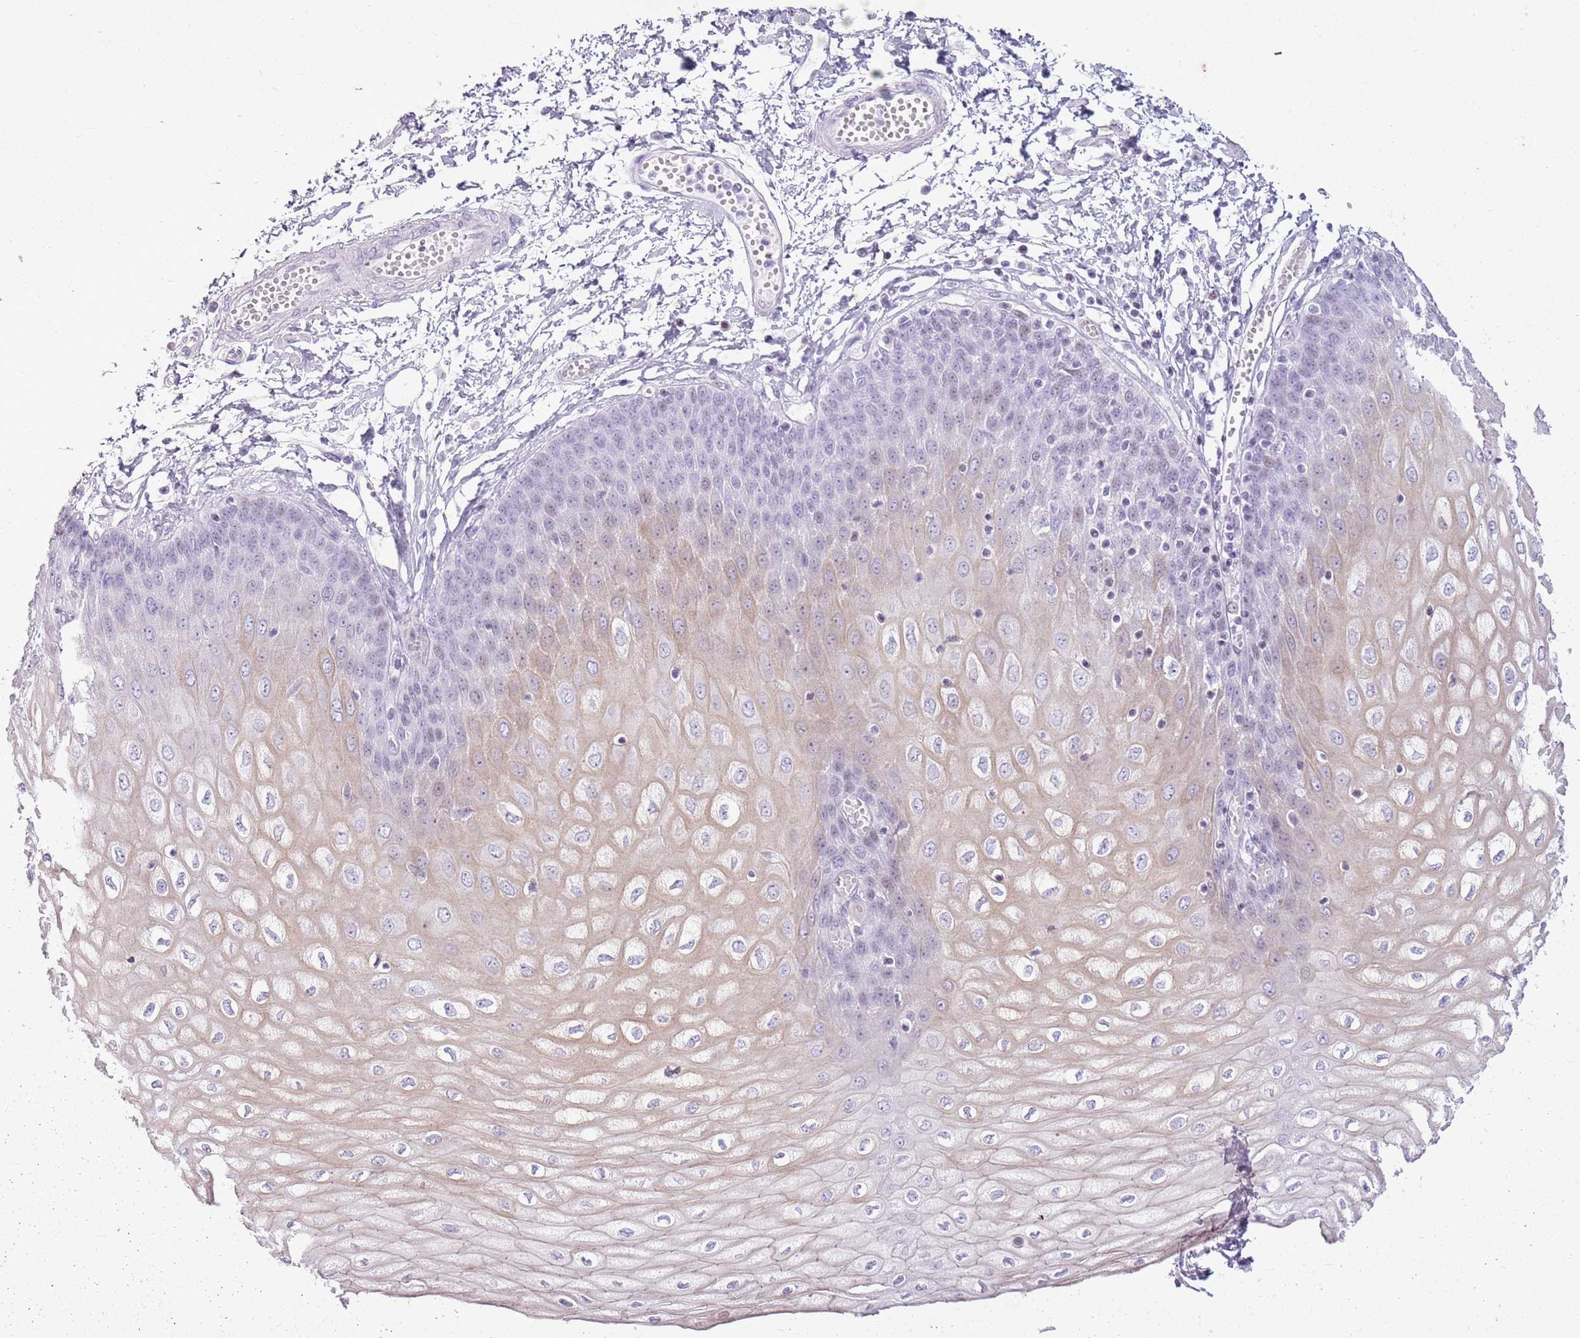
{"staining": {"intensity": "weak", "quantity": "<25%", "location": "cytoplasmic/membranous"}, "tissue": "esophagus", "cell_type": "Squamous epithelial cells", "image_type": "normal", "snomed": [{"axis": "morphology", "description": "Normal tissue, NOS"}, {"axis": "topography", "description": "Esophagus"}], "caption": "Immunohistochemistry image of benign esophagus stained for a protein (brown), which demonstrates no positivity in squamous epithelial cells.", "gene": "ASIP", "patient": {"sex": "male", "age": 60}}